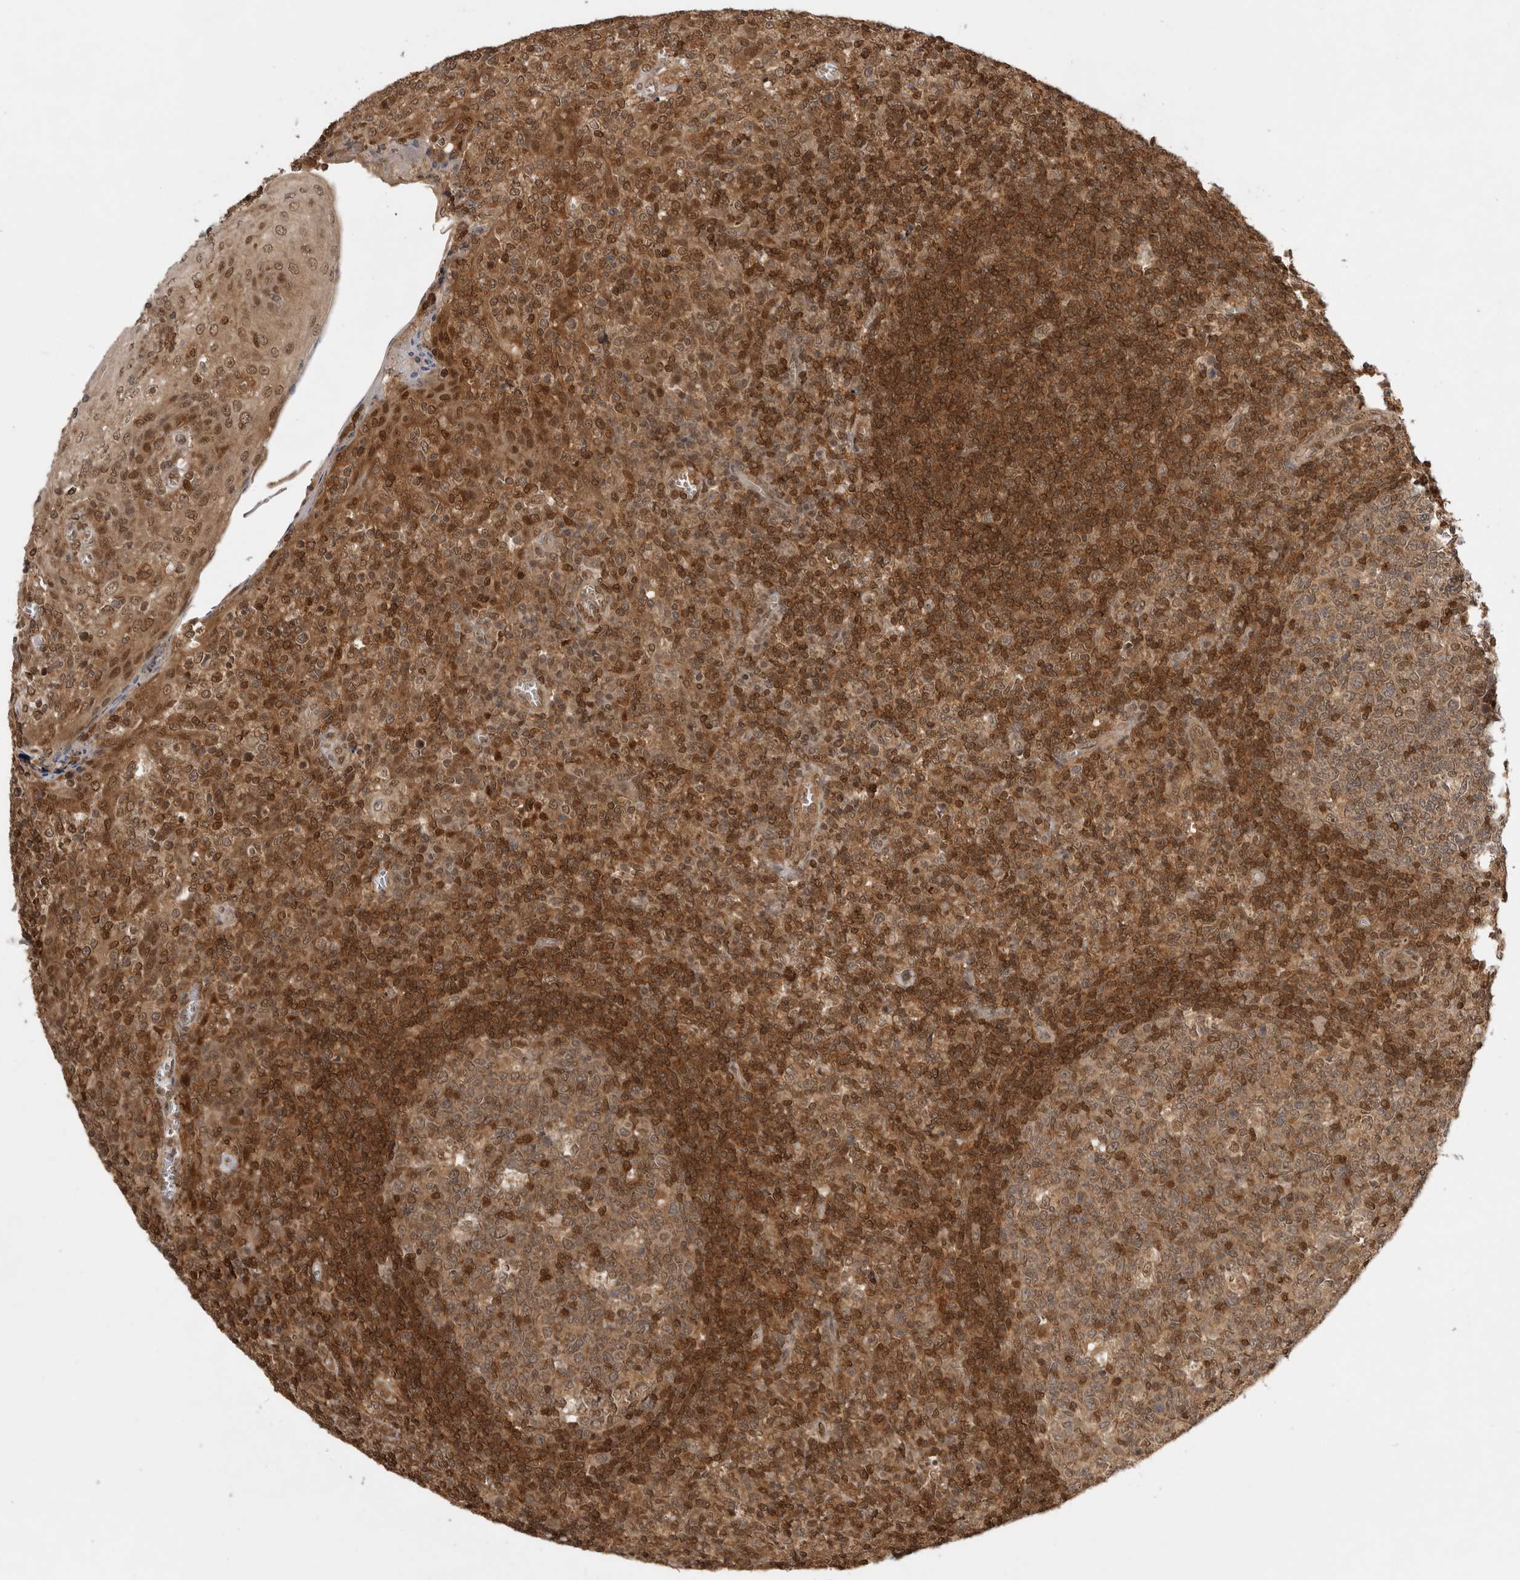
{"staining": {"intensity": "moderate", "quantity": ">75%", "location": "cytoplasmic/membranous,nuclear"}, "tissue": "tonsil", "cell_type": "Germinal center cells", "image_type": "normal", "snomed": [{"axis": "morphology", "description": "Normal tissue, NOS"}, {"axis": "topography", "description": "Tonsil"}], "caption": "High-magnification brightfield microscopy of normal tonsil stained with DAB (brown) and counterstained with hematoxylin (blue). germinal center cells exhibit moderate cytoplasmic/membranous,nuclear expression is seen in approximately>75% of cells. The staining was performed using DAB to visualize the protein expression in brown, while the nuclei were stained in blue with hematoxylin (Magnification: 20x).", "gene": "ADPRS", "patient": {"sex": "female", "age": 19}}